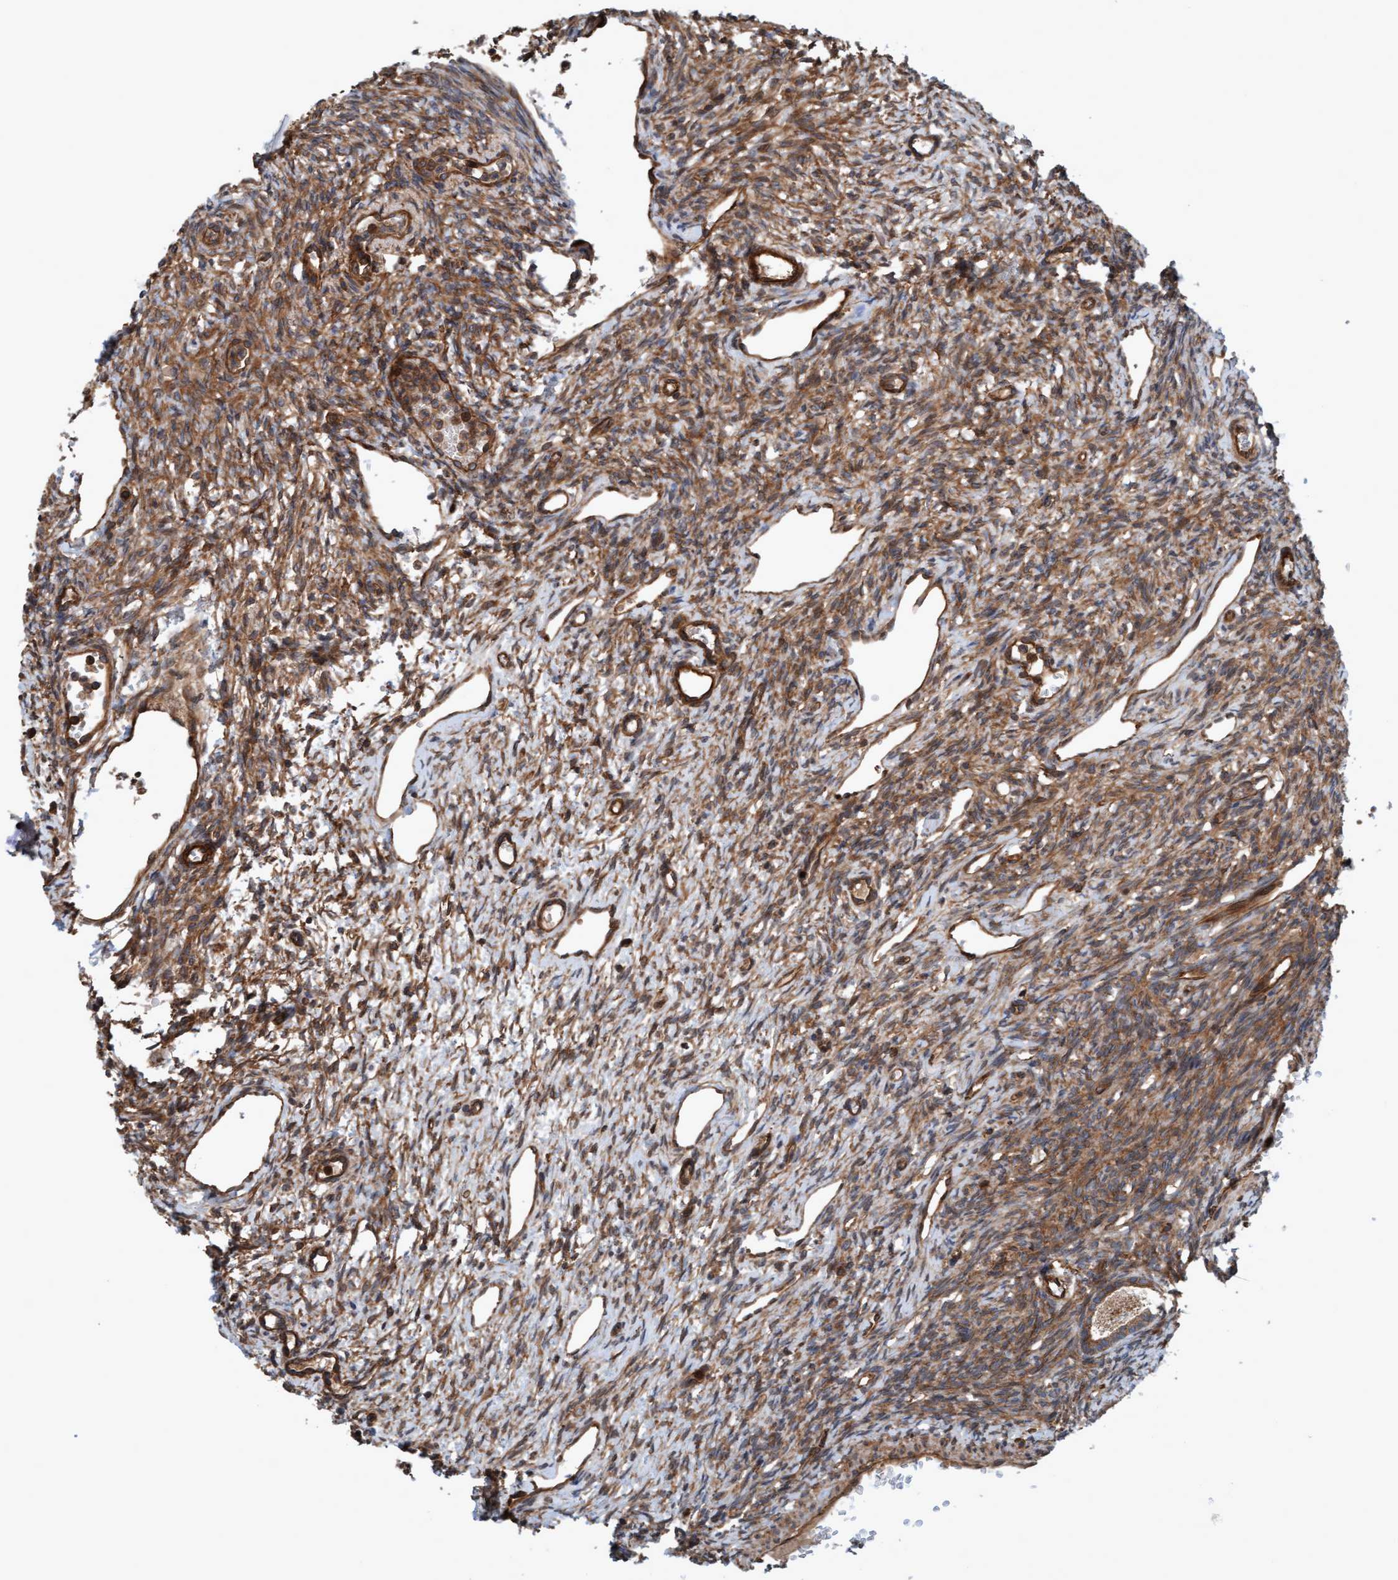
{"staining": {"intensity": "moderate", "quantity": ">75%", "location": "cytoplasmic/membranous"}, "tissue": "ovary", "cell_type": "Follicle cells", "image_type": "normal", "snomed": [{"axis": "morphology", "description": "Normal tissue, NOS"}, {"axis": "topography", "description": "Ovary"}], "caption": "Unremarkable ovary shows moderate cytoplasmic/membranous expression in about >75% of follicle cells, visualized by immunohistochemistry.", "gene": "ERAL1", "patient": {"sex": "female", "age": 33}}